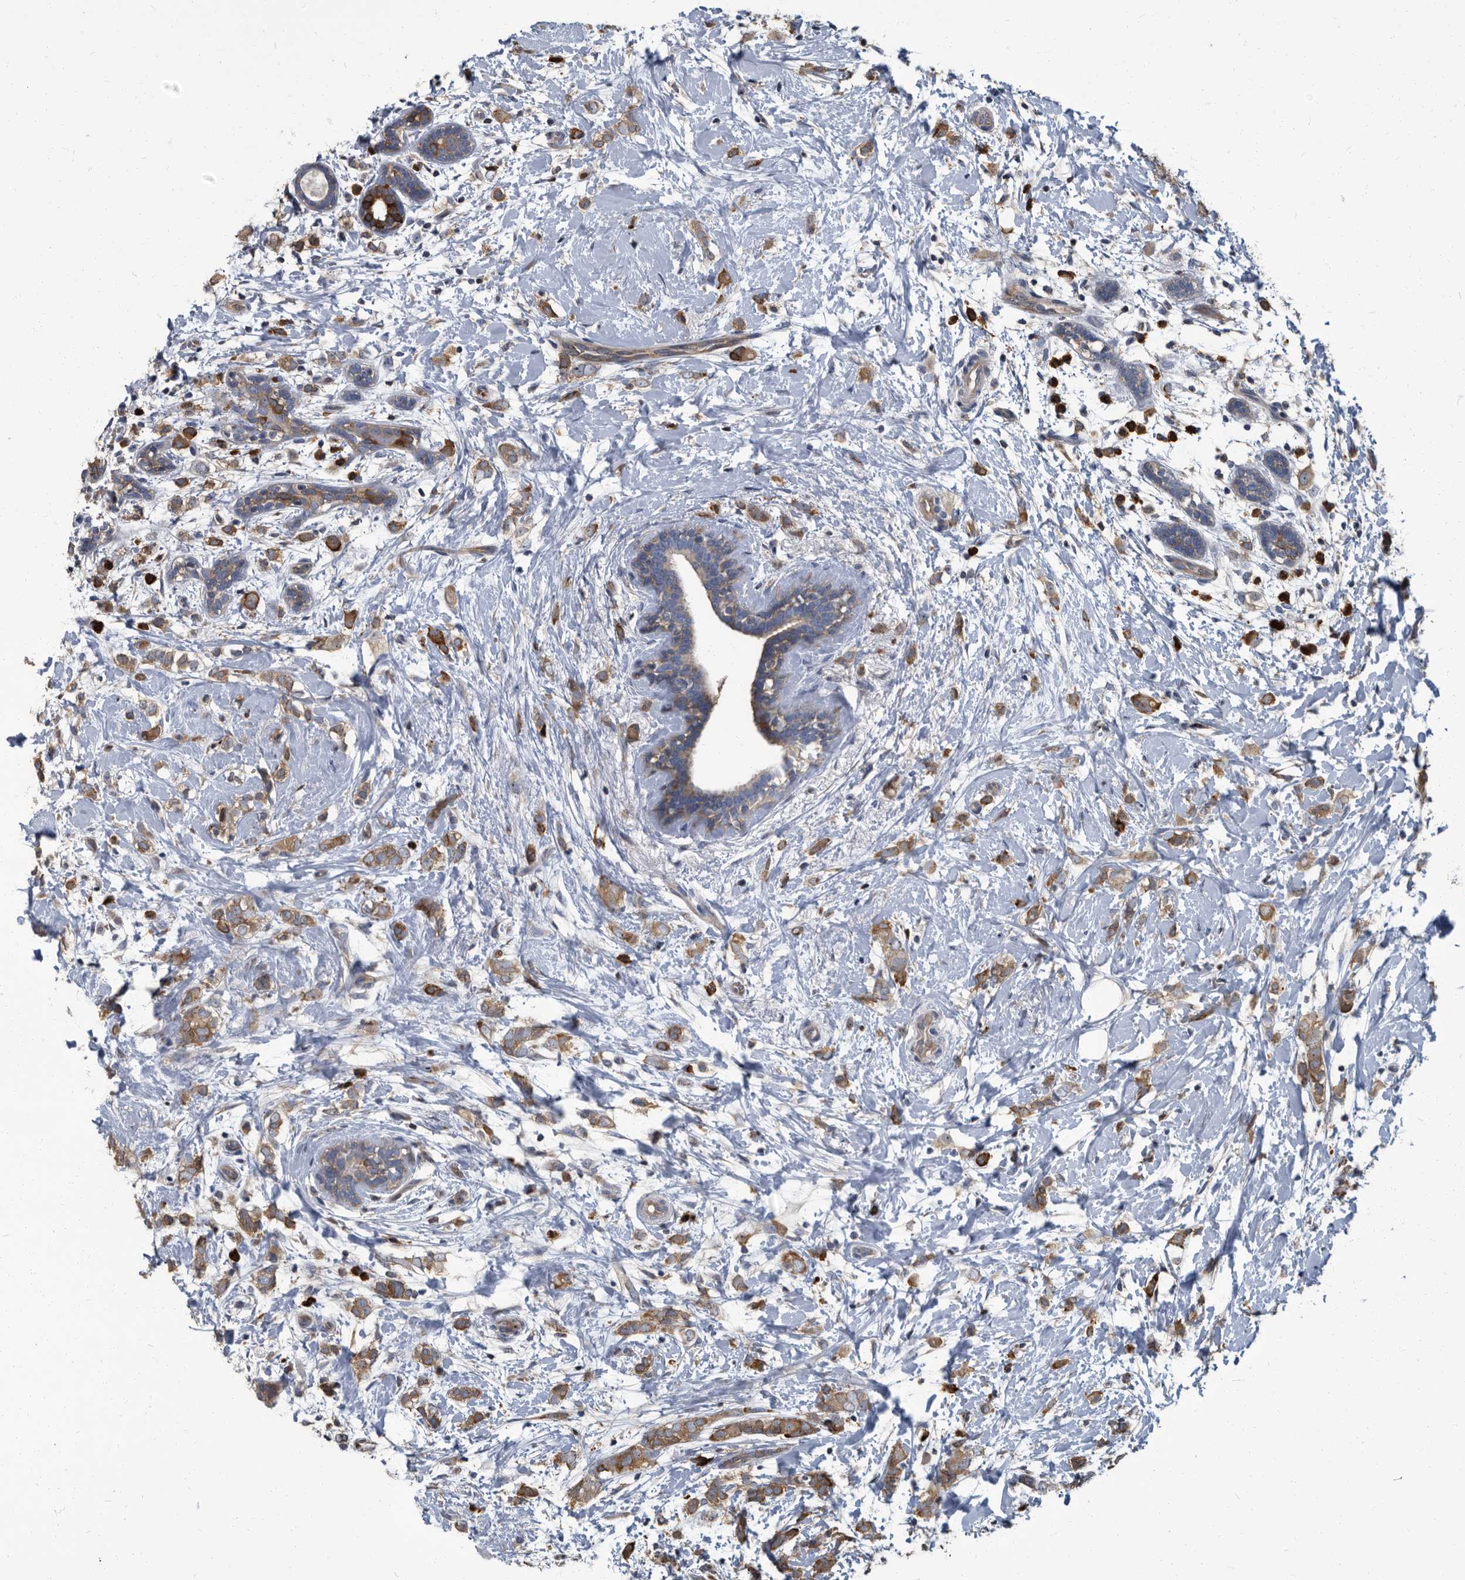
{"staining": {"intensity": "moderate", "quantity": ">75%", "location": "cytoplasmic/membranous"}, "tissue": "breast cancer", "cell_type": "Tumor cells", "image_type": "cancer", "snomed": [{"axis": "morphology", "description": "Normal tissue, NOS"}, {"axis": "morphology", "description": "Lobular carcinoma"}, {"axis": "topography", "description": "Breast"}], "caption": "This image displays immunohistochemistry (IHC) staining of human breast cancer, with medium moderate cytoplasmic/membranous staining in approximately >75% of tumor cells.", "gene": "CDV3", "patient": {"sex": "female", "age": 47}}